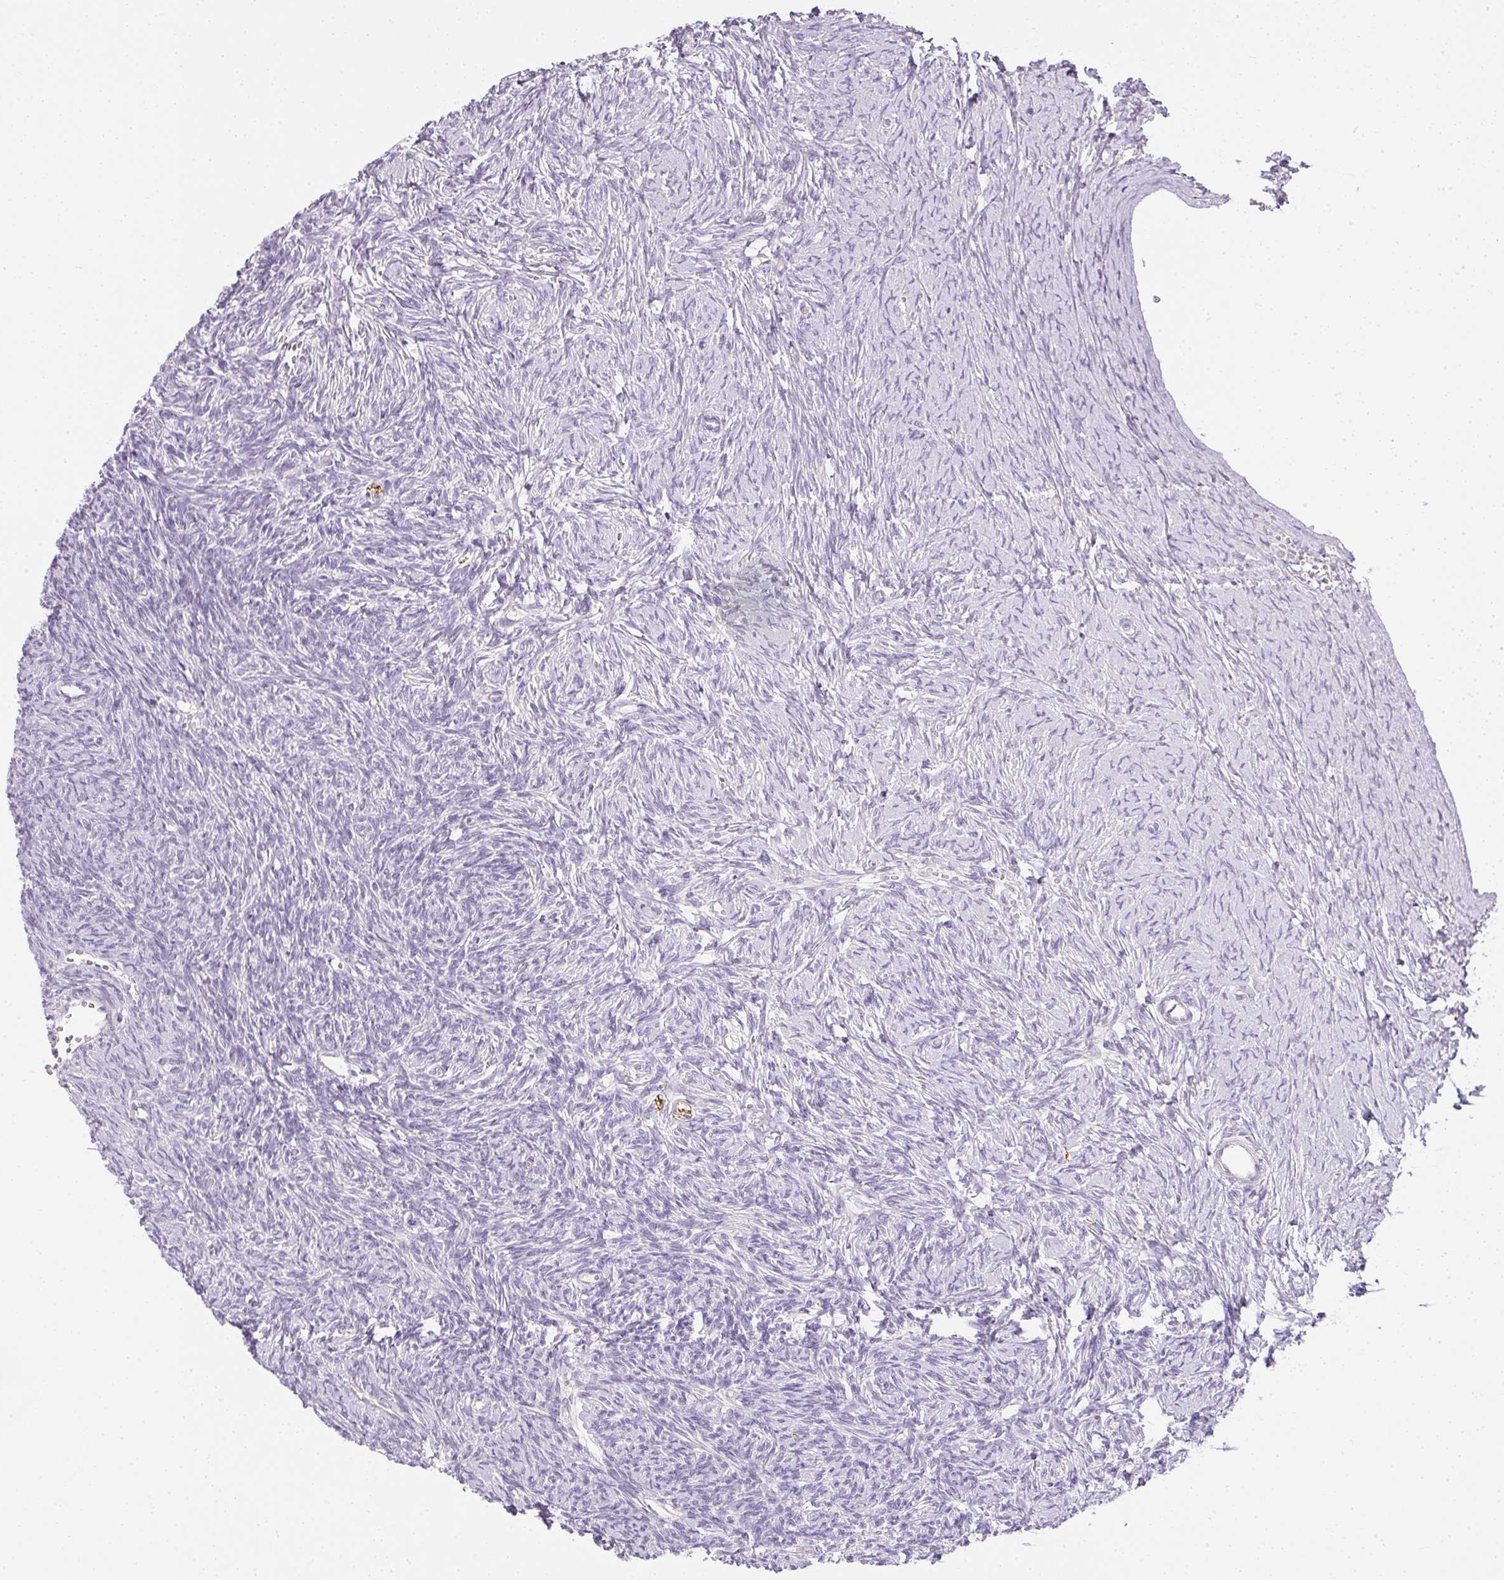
{"staining": {"intensity": "negative", "quantity": "none", "location": "none"}, "tissue": "ovary", "cell_type": "Ovarian stroma cells", "image_type": "normal", "snomed": [{"axis": "morphology", "description": "Normal tissue, NOS"}, {"axis": "topography", "description": "Ovary"}], "caption": "Immunohistochemistry histopathology image of benign ovary: ovary stained with DAB displays no significant protein positivity in ovarian stroma cells. Nuclei are stained in blue.", "gene": "RAX2", "patient": {"sex": "female", "age": 39}}